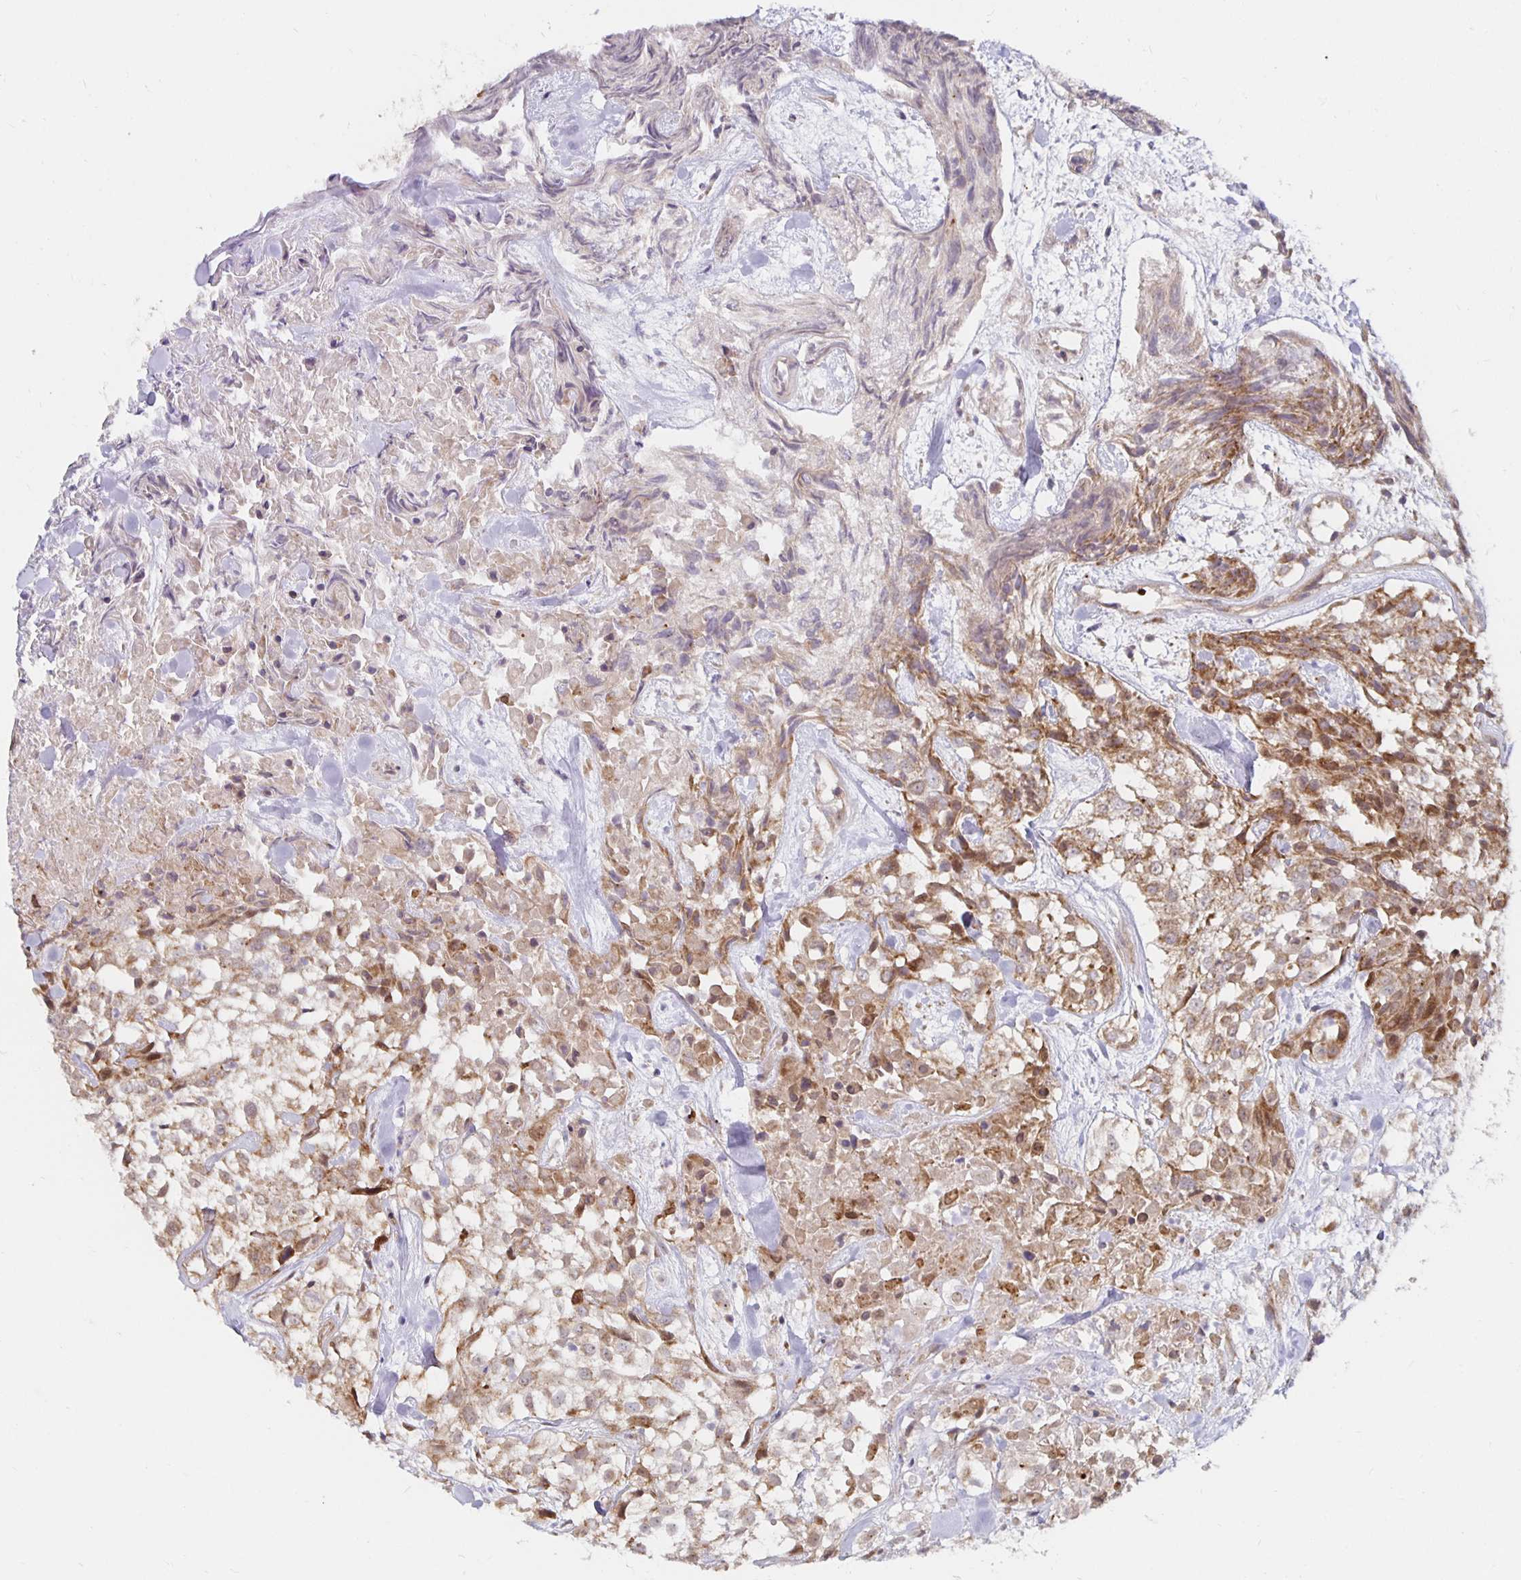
{"staining": {"intensity": "moderate", "quantity": ">75%", "location": "cytoplasmic/membranous"}, "tissue": "urothelial cancer", "cell_type": "Tumor cells", "image_type": "cancer", "snomed": [{"axis": "morphology", "description": "Urothelial carcinoma, High grade"}, {"axis": "topography", "description": "Urinary bladder"}], "caption": "A histopathology image of human urothelial cancer stained for a protein demonstrates moderate cytoplasmic/membranous brown staining in tumor cells.", "gene": "MRPL28", "patient": {"sex": "male", "age": 56}}